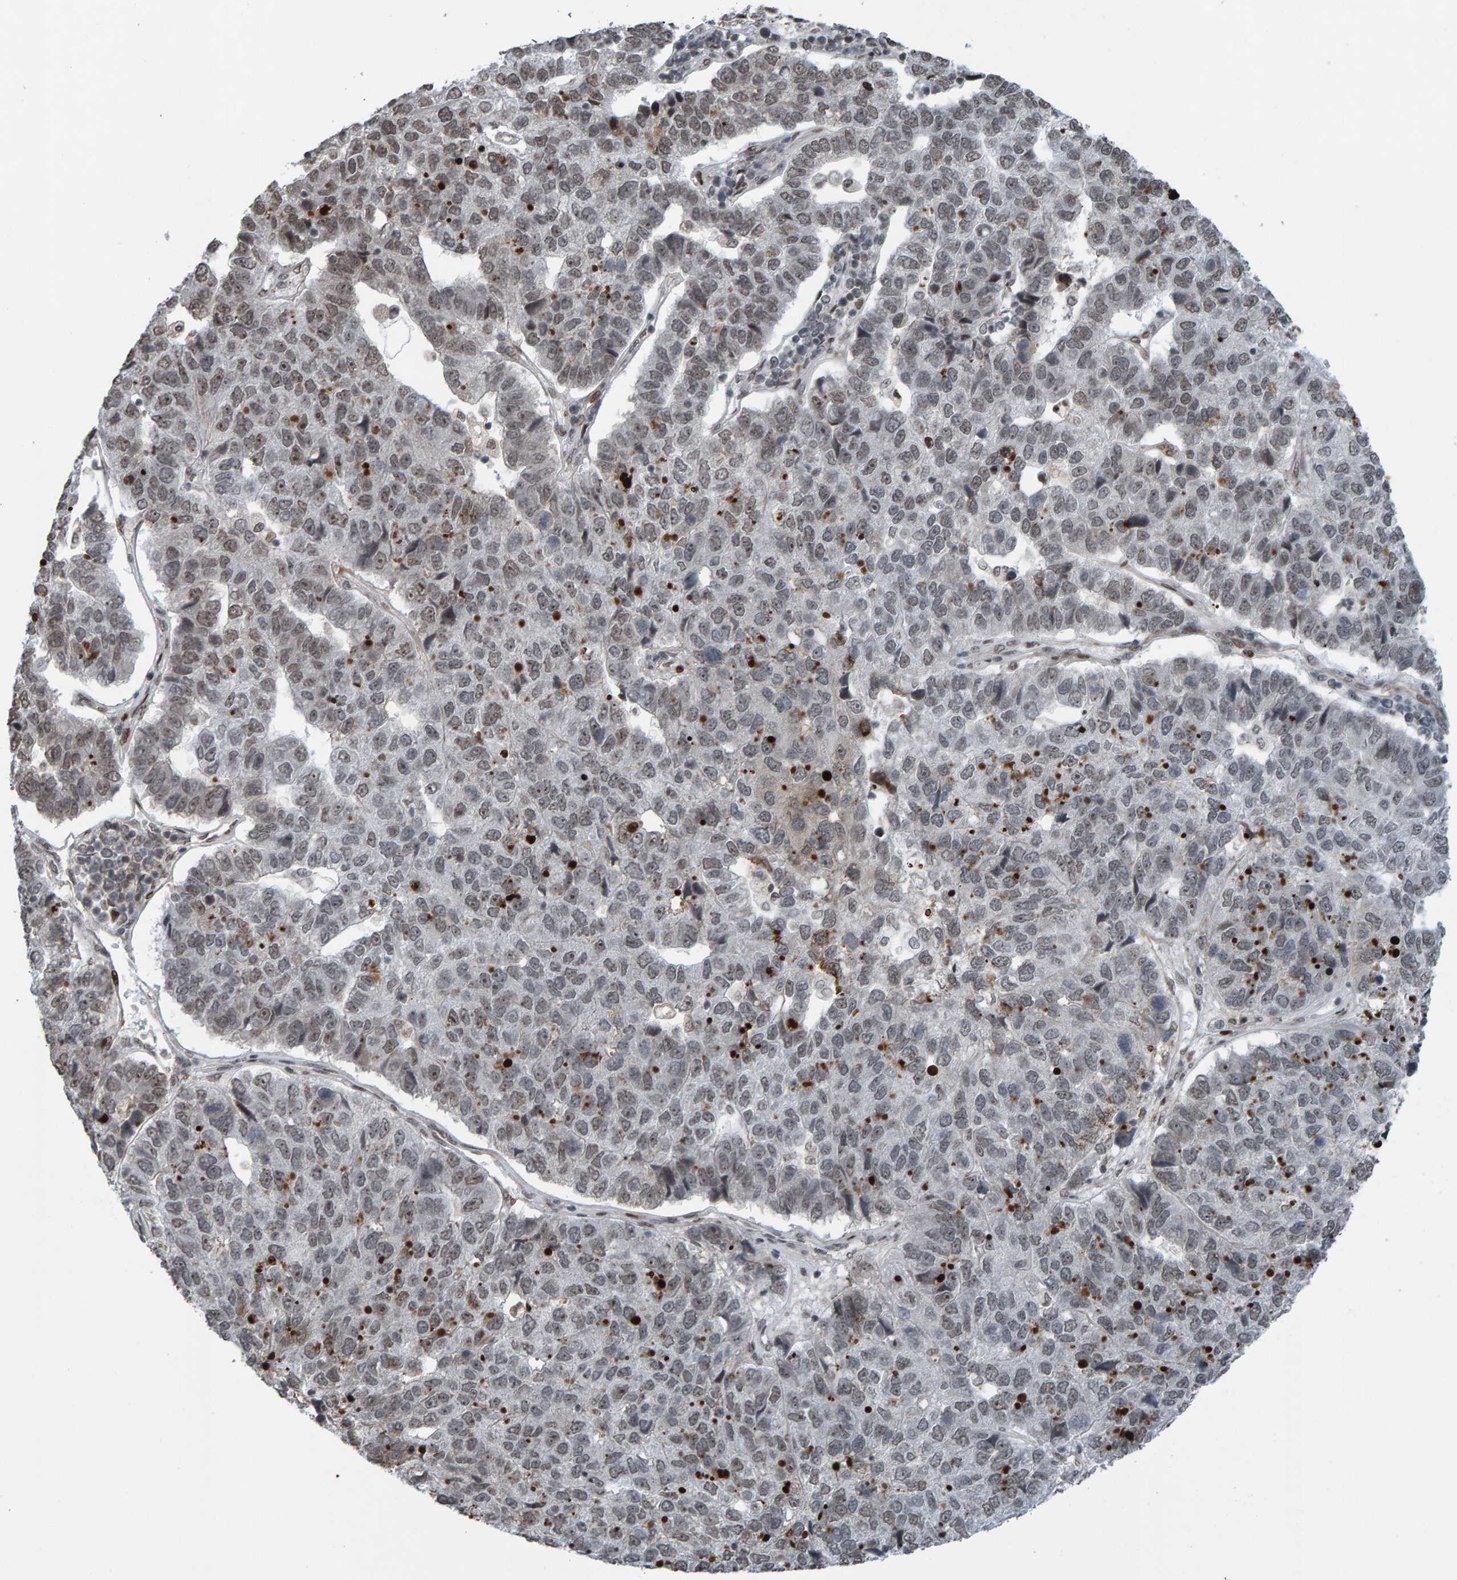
{"staining": {"intensity": "weak", "quantity": "25%-75%", "location": "cytoplasmic/membranous"}, "tissue": "pancreatic cancer", "cell_type": "Tumor cells", "image_type": "cancer", "snomed": [{"axis": "morphology", "description": "Adenocarcinoma, NOS"}, {"axis": "topography", "description": "Pancreas"}], "caption": "Protein positivity by IHC demonstrates weak cytoplasmic/membranous expression in approximately 25%-75% of tumor cells in pancreatic adenocarcinoma.", "gene": "ZNF366", "patient": {"sex": "female", "age": 61}}